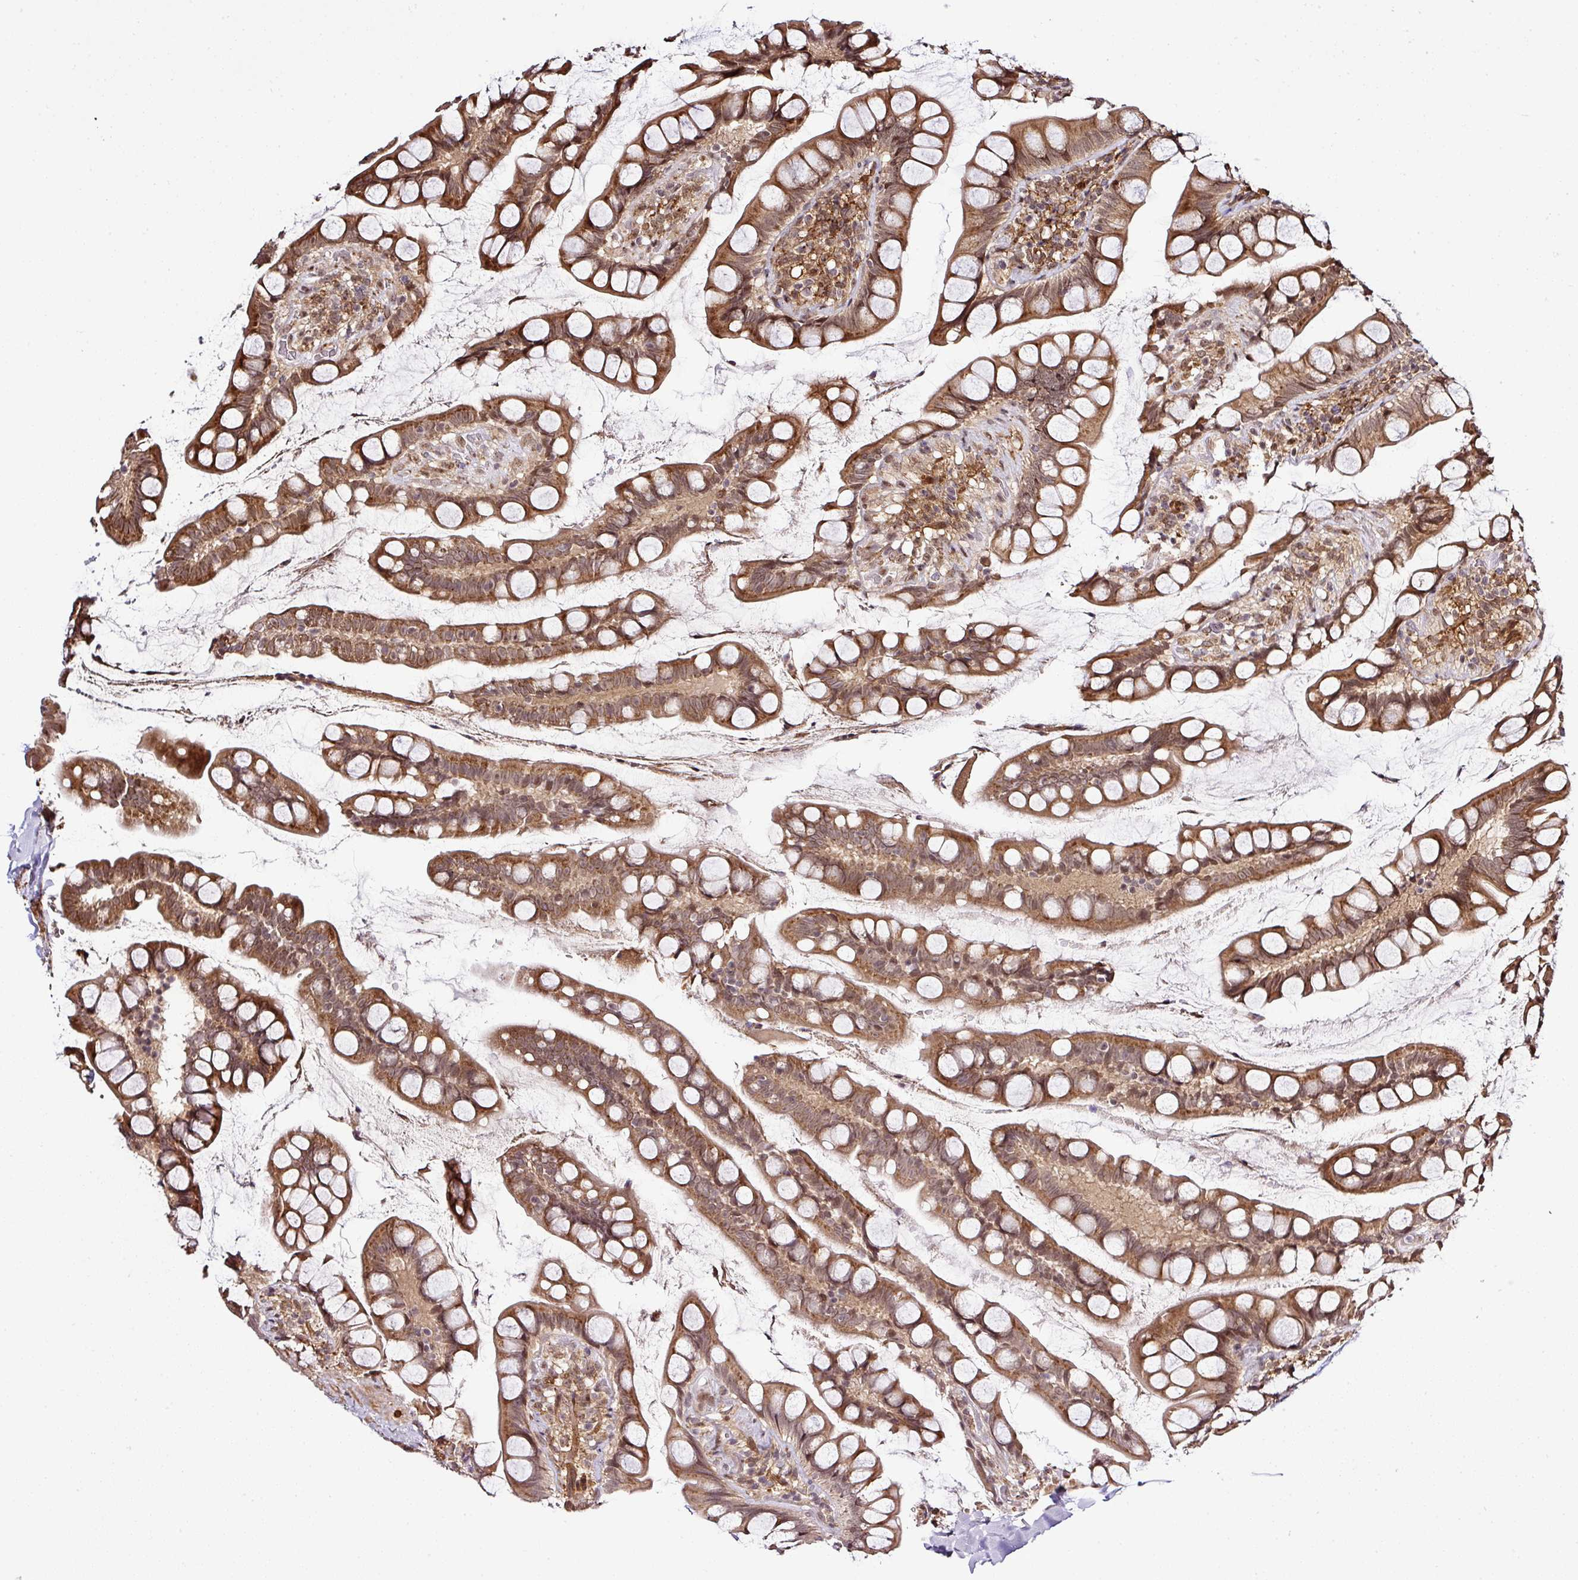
{"staining": {"intensity": "moderate", "quantity": ">75%", "location": "cytoplasmic/membranous,nuclear"}, "tissue": "small intestine", "cell_type": "Glandular cells", "image_type": "normal", "snomed": [{"axis": "morphology", "description": "Normal tissue, NOS"}, {"axis": "topography", "description": "Small intestine"}], "caption": "Immunohistochemistry (IHC) histopathology image of unremarkable small intestine: human small intestine stained using immunohistochemistry exhibits medium levels of moderate protein expression localized specifically in the cytoplasmic/membranous,nuclear of glandular cells, appearing as a cytoplasmic/membranous,nuclear brown color.", "gene": "FAM153A", "patient": {"sex": "male", "age": 70}}